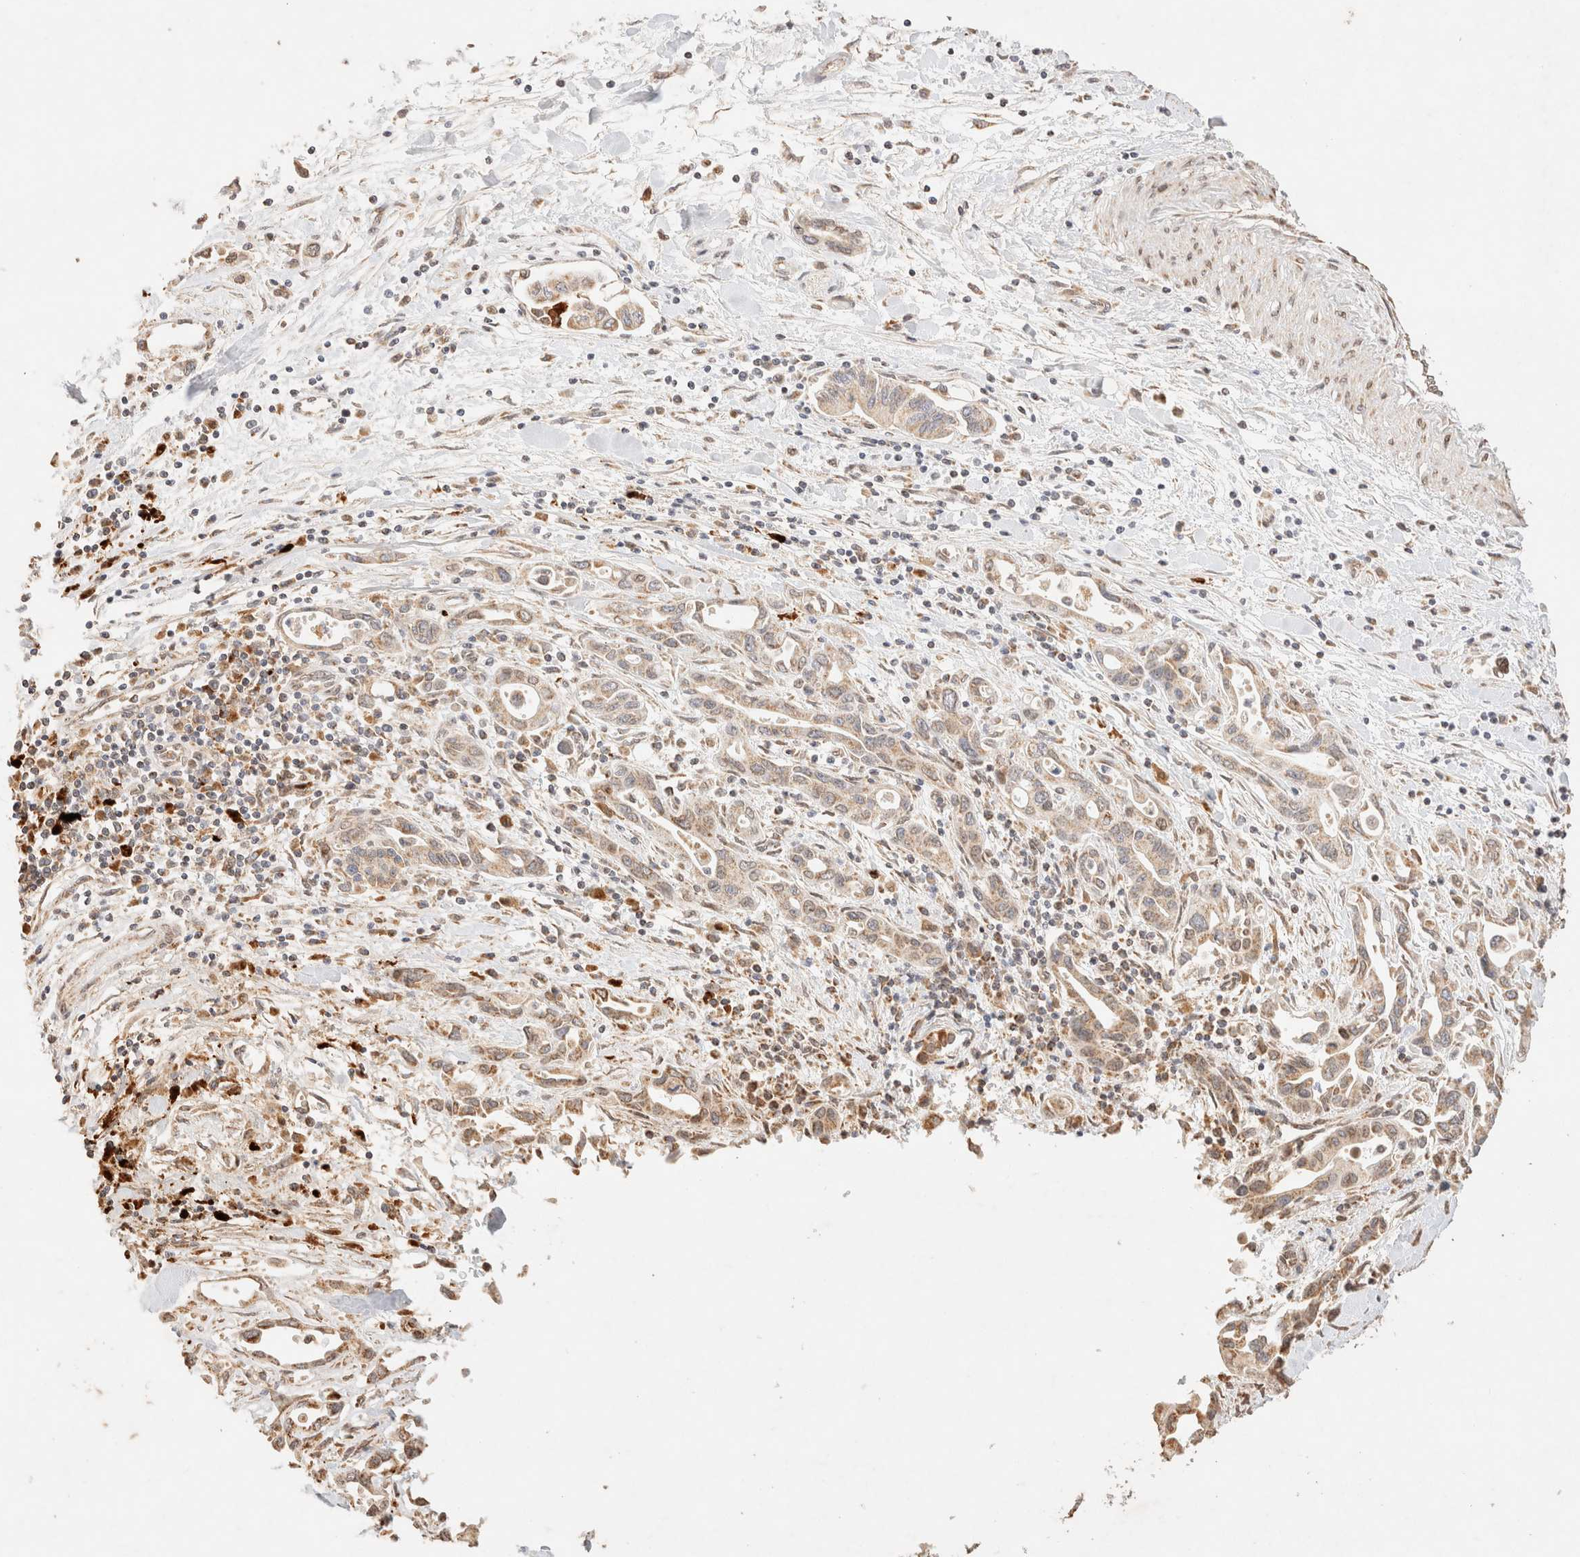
{"staining": {"intensity": "weak", "quantity": ">75%", "location": "cytoplasmic/membranous"}, "tissue": "pancreatic cancer", "cell_type": "Tumor cells", "image_type": "cancer", "snomed": [{"axis": "morphology", "description": "Adenocarcinoma, NOS"}, {"axis": "topography", "description": "Pancreas"}], "caption": "High-power microscopy captured an immunohistochemistry image of pancreatic cancer (adenocarcinoma), revealing weak cytoplasmic/membranous positivity in about >75% of tumor cells. The staining was performed using DAB (3,3'-diaminobenzidine) to visualize the protein expression in brown, while the nuclei were stained in blue with hematoxylin (Magnification: 20x).", "gene": "TACO1", "patient": {"sex": "female", "age": 57}}